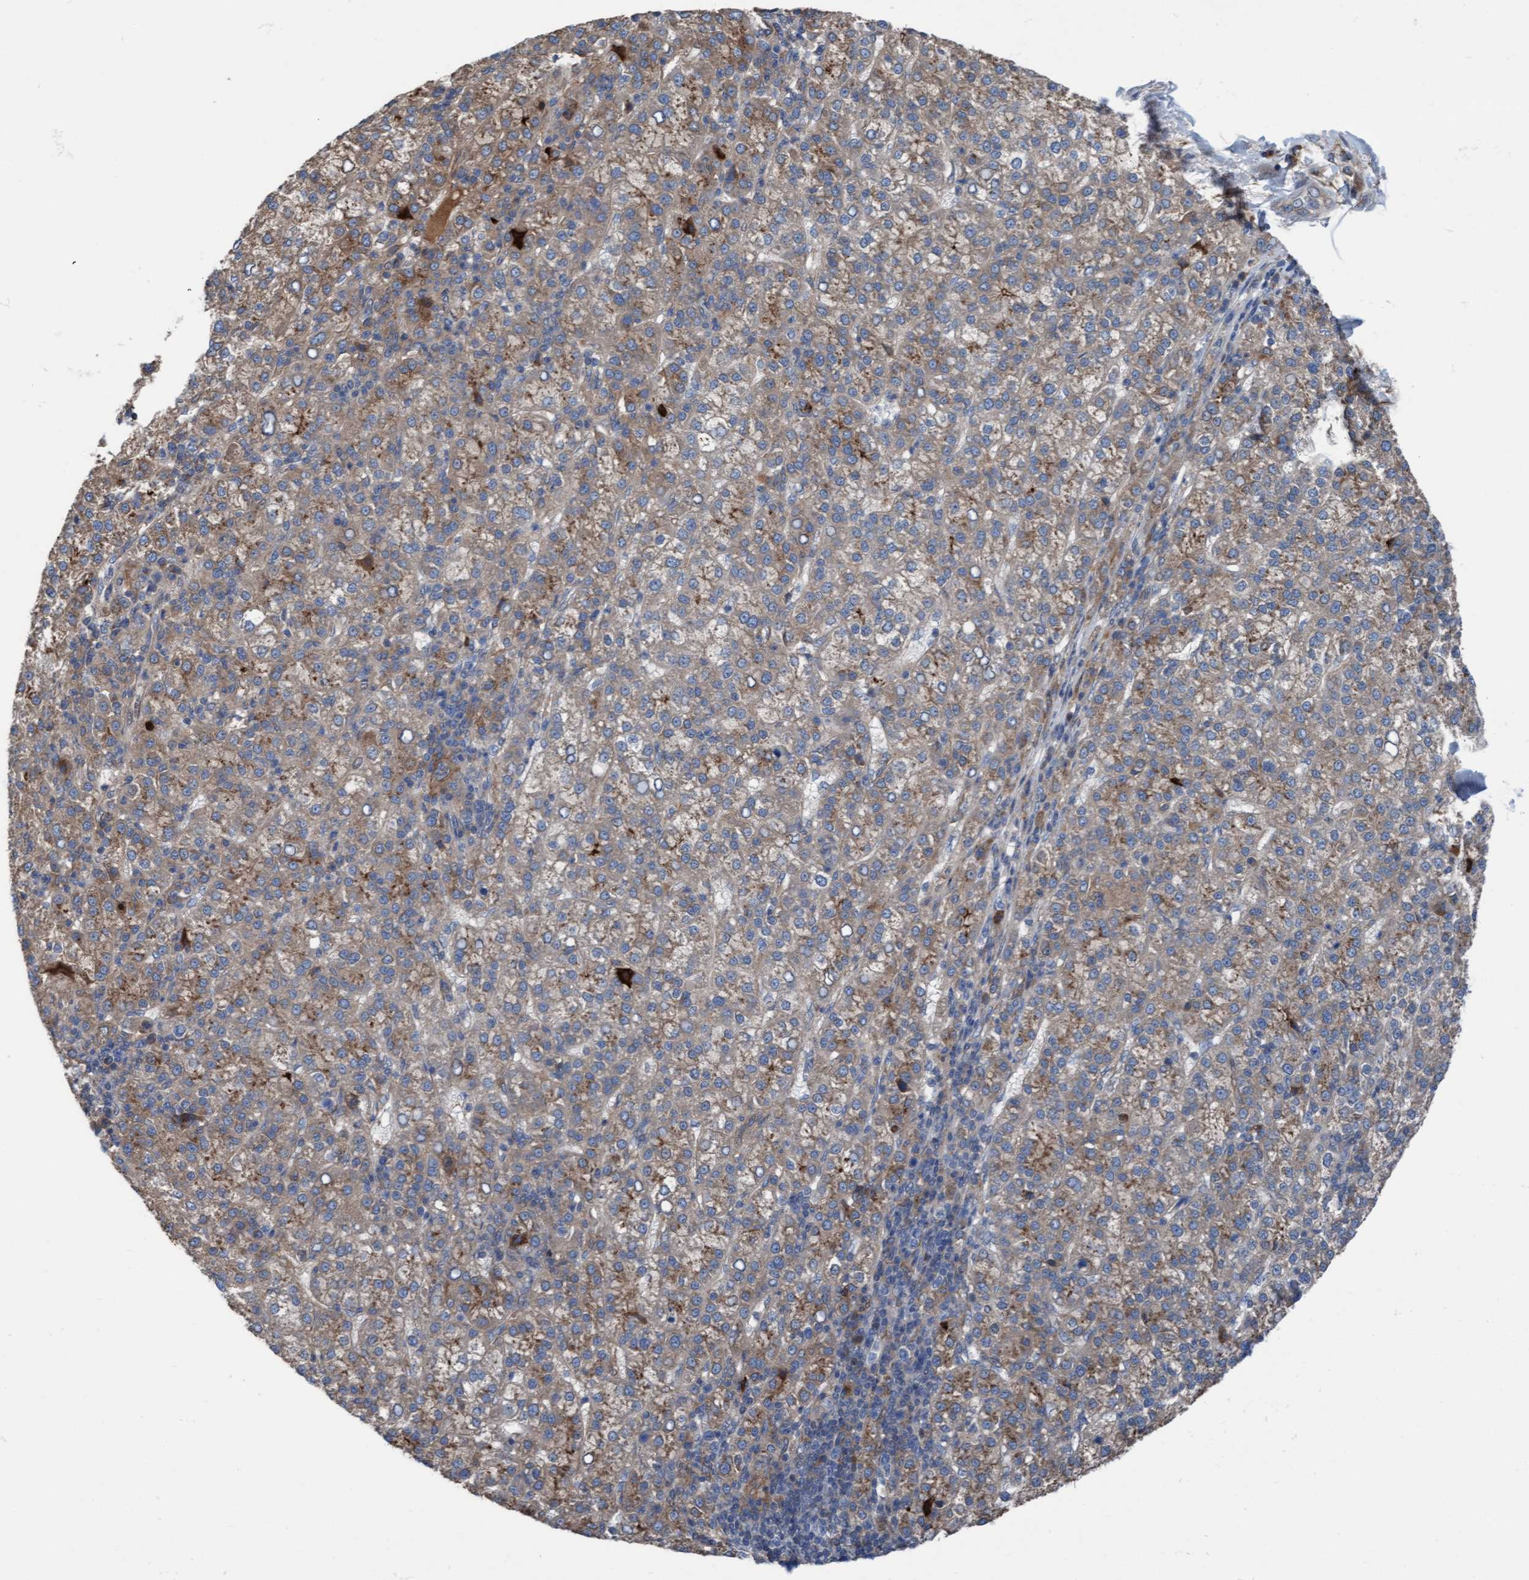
{"staining": {"intensity": "weak", "quantity": "25%-75%", "location": "cytoplasmic/membranous"}, "tissue": "liver cancer", "cell_type": "Tumor cells", "image_type": "cancer", "snomed": [{"axis": "morphology", "description": "Carcinoma, Hepatocellular, NOS"}, {"axis": "topography", "description": "Liver"}], "caption": "DAB immunohistochemical staining of human liver hepatocellular carcinoma displays weak cytoplasmic/membranous protein positivity in approximately 25%-75% of tumor cells. (brown staining indicates protein expression, while blue staining denotes nuclei).", "gene": "KLHL26", "patient": {"sex": "female", "age": 58}}